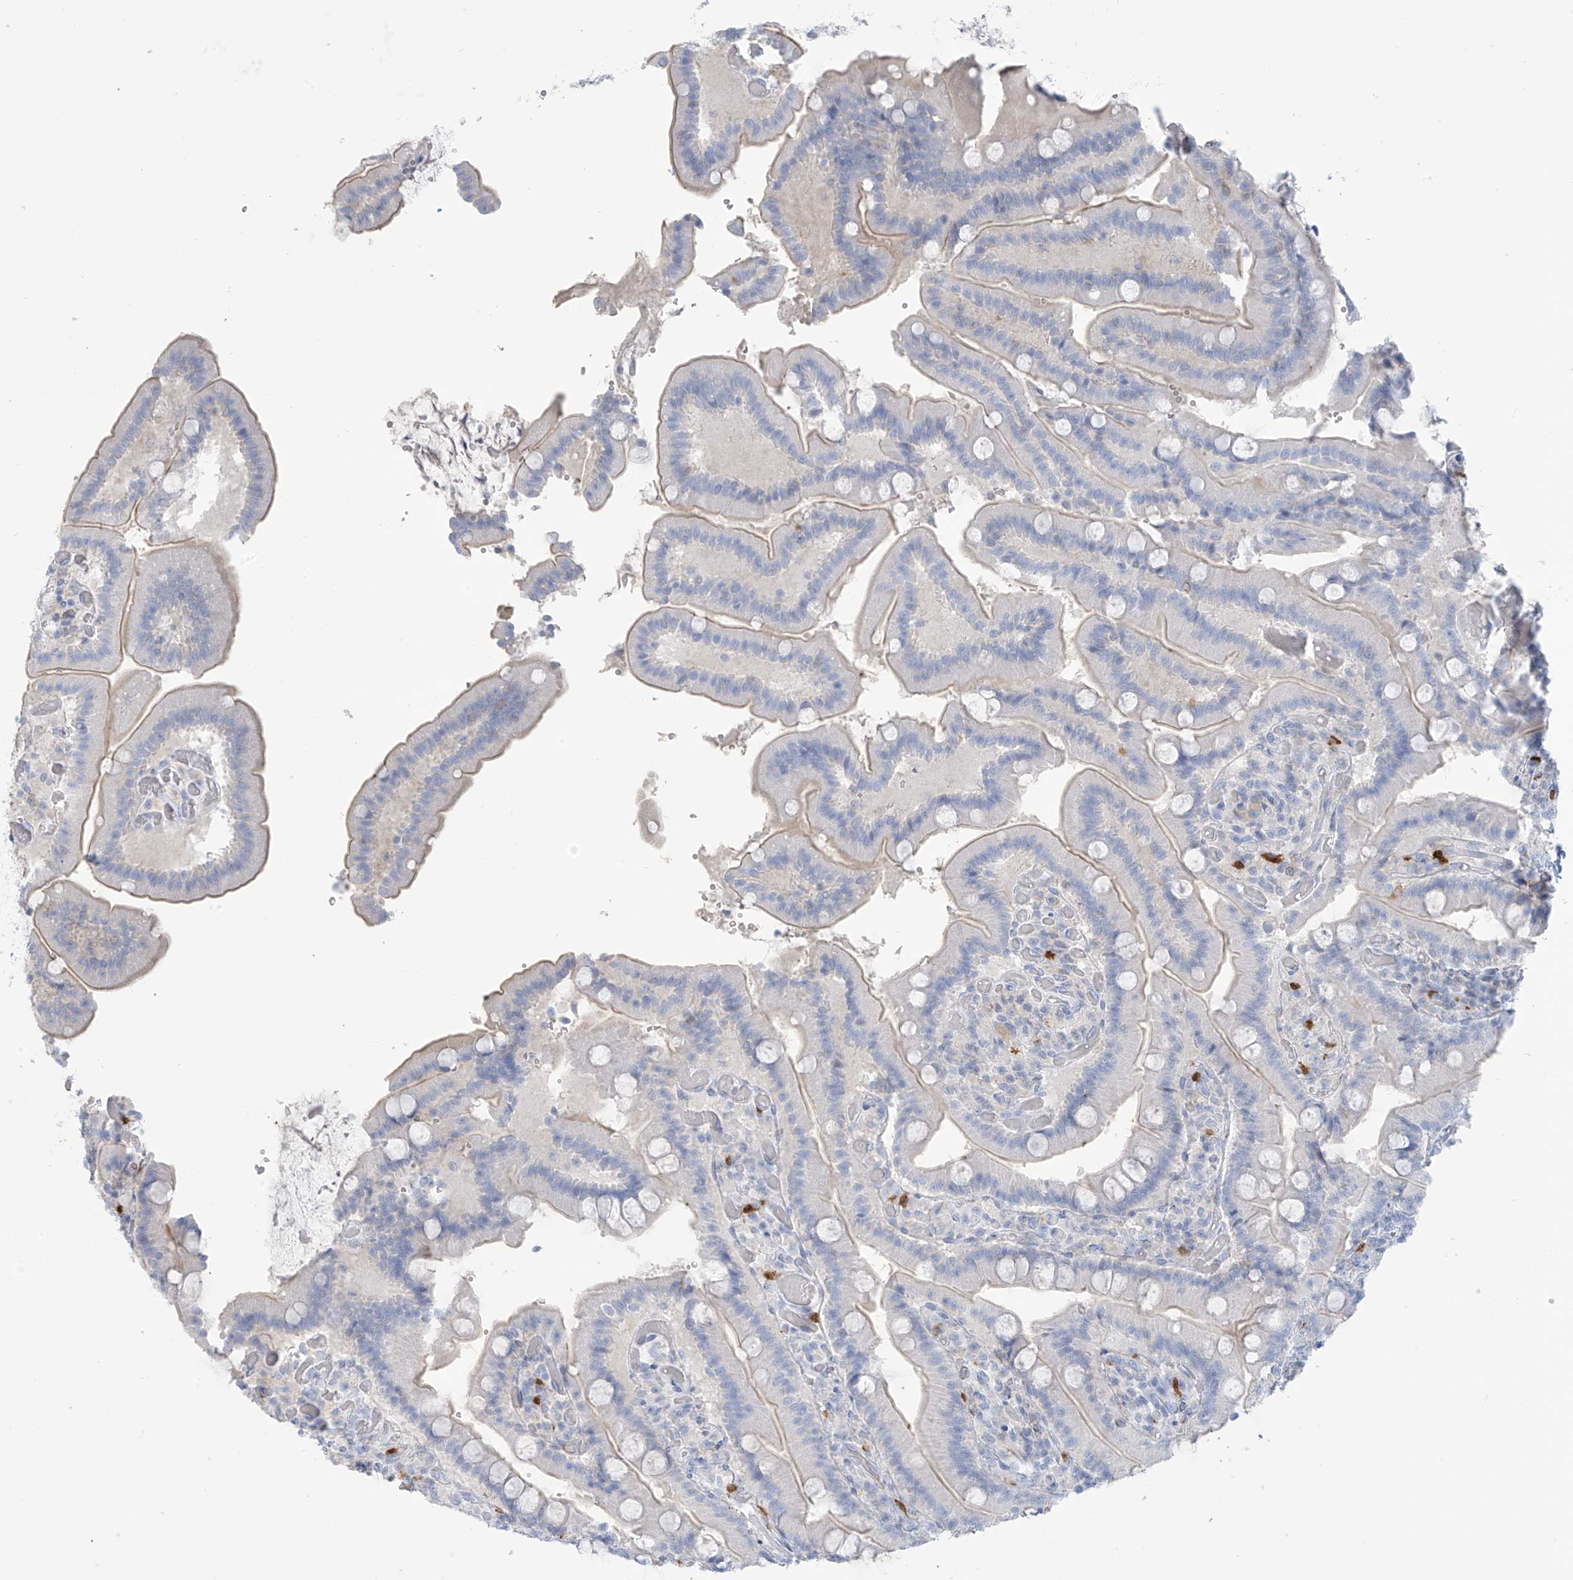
{"staining": {"intensity": "weak", "quantity": "<25%", "location": "cytoplasmic/membranous"}, "tissue": "duodenum", "cell_type": "Glandular cells", "image_type": "normal", "snomed": [{"axis": "morphology", "description": "Normal tissue, NOS"}, {"axis": "topography", "description": "Duodenum"}], "caption": "A photomicrograph of duodenum stained for a protein displays no brown staining in glandular cells.", "gene": "TRMT2B", "patient": {"sex": "female", "age": 62}}